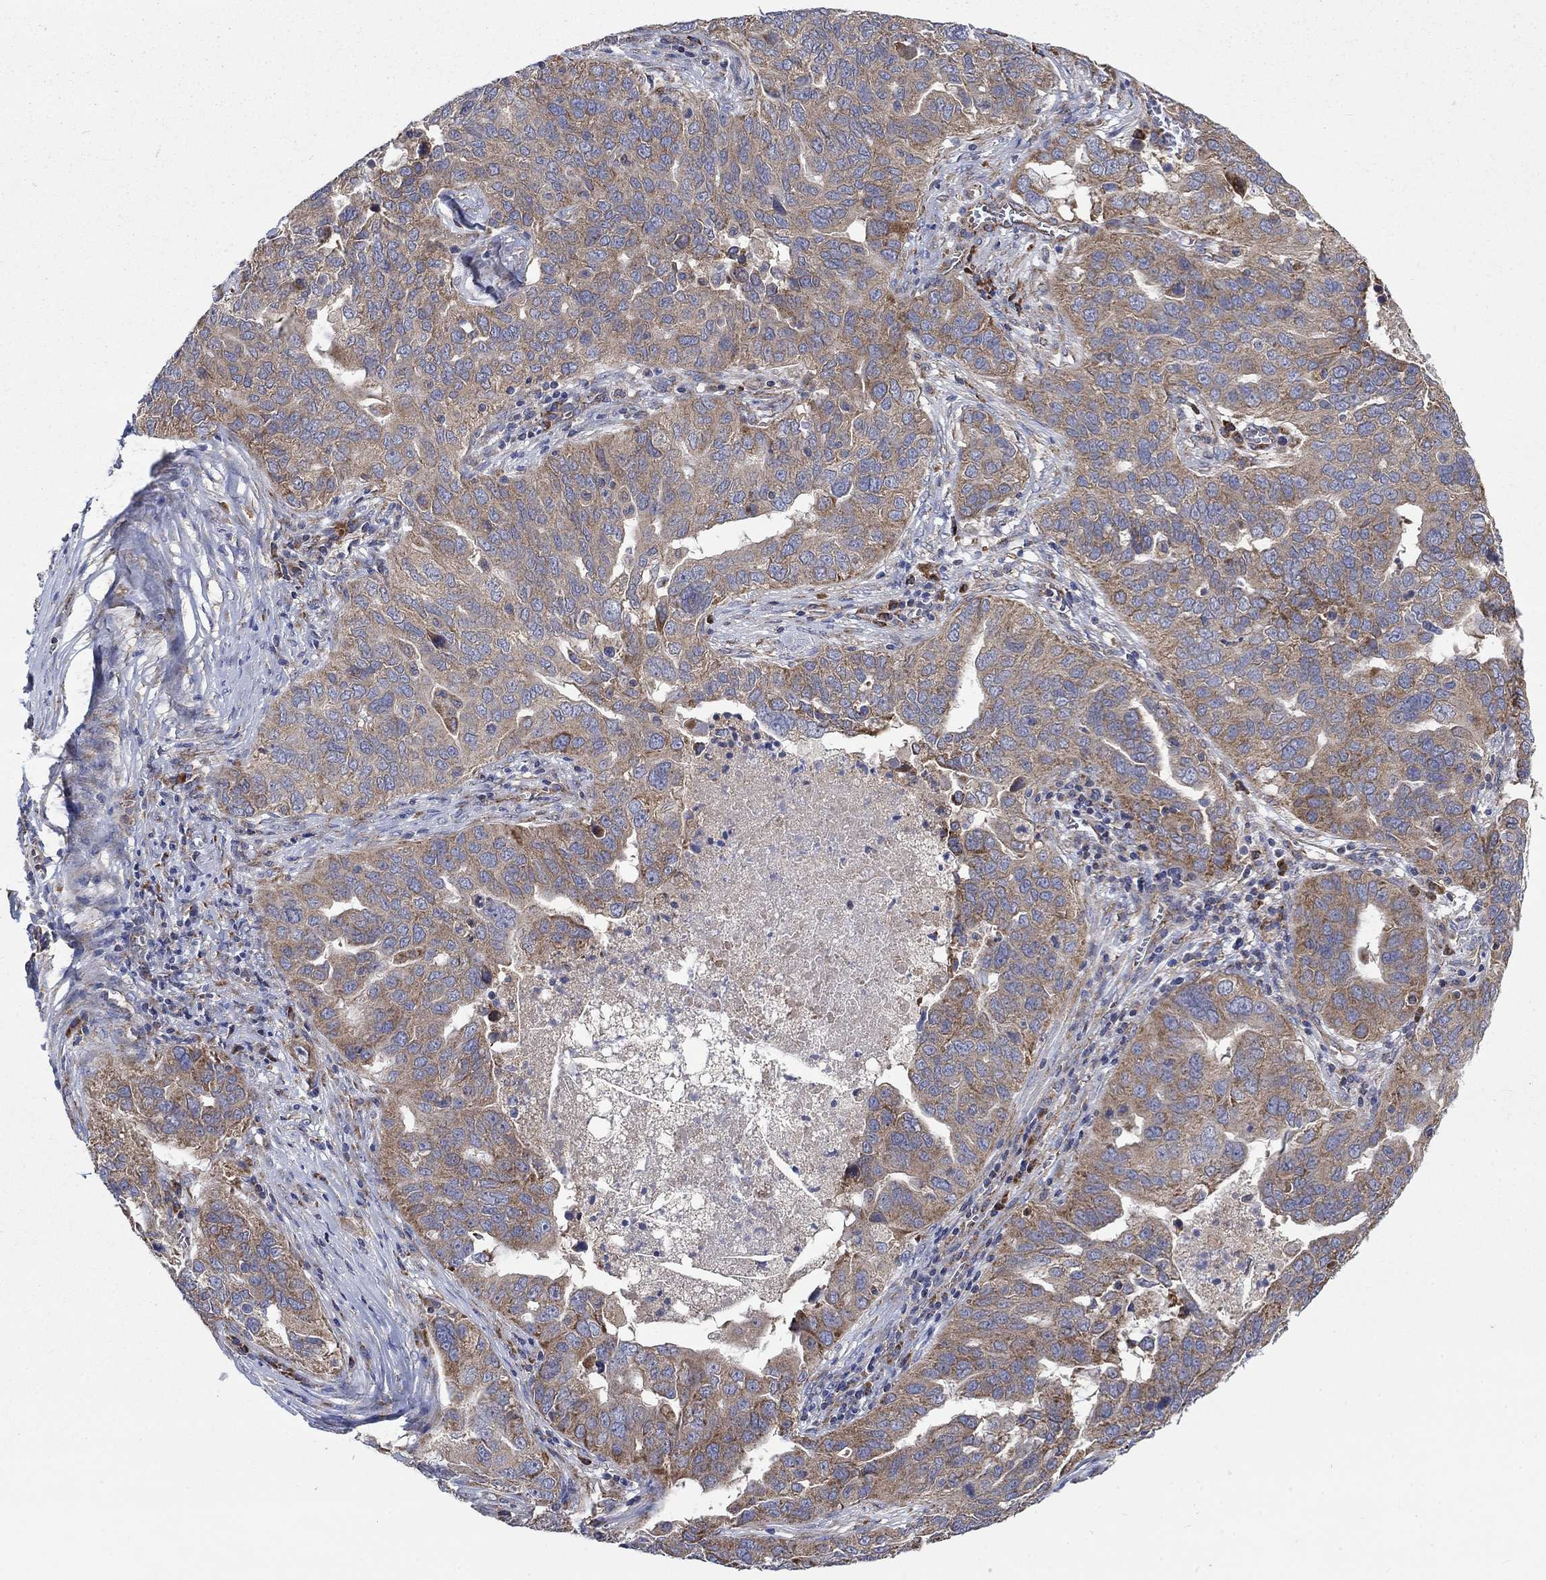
{"staining": {"intensity": "moderate", "quantity": "25%-75%", "location": "cytoplasmic/membranous"}, "tissue": "ovarian cancer", "cell_type": "Tumor cells", "image_type": "cancer", "snomed": [{"axis": "morphology", "description": "Carcinoma, endometroid"}, {"axis": "topography", "description": "Soft tissue"}, {"axis": "topography", "description": "Ovary"}], "caption": "Tumor cells show medium levels of moderate cytoplasmic/membranous expression in about 25%-75% of cells in human ovarian cancer (endometroid carcinoma).", "gene": "RPLP0", "patient": {"sex": "female", "age": 52}}